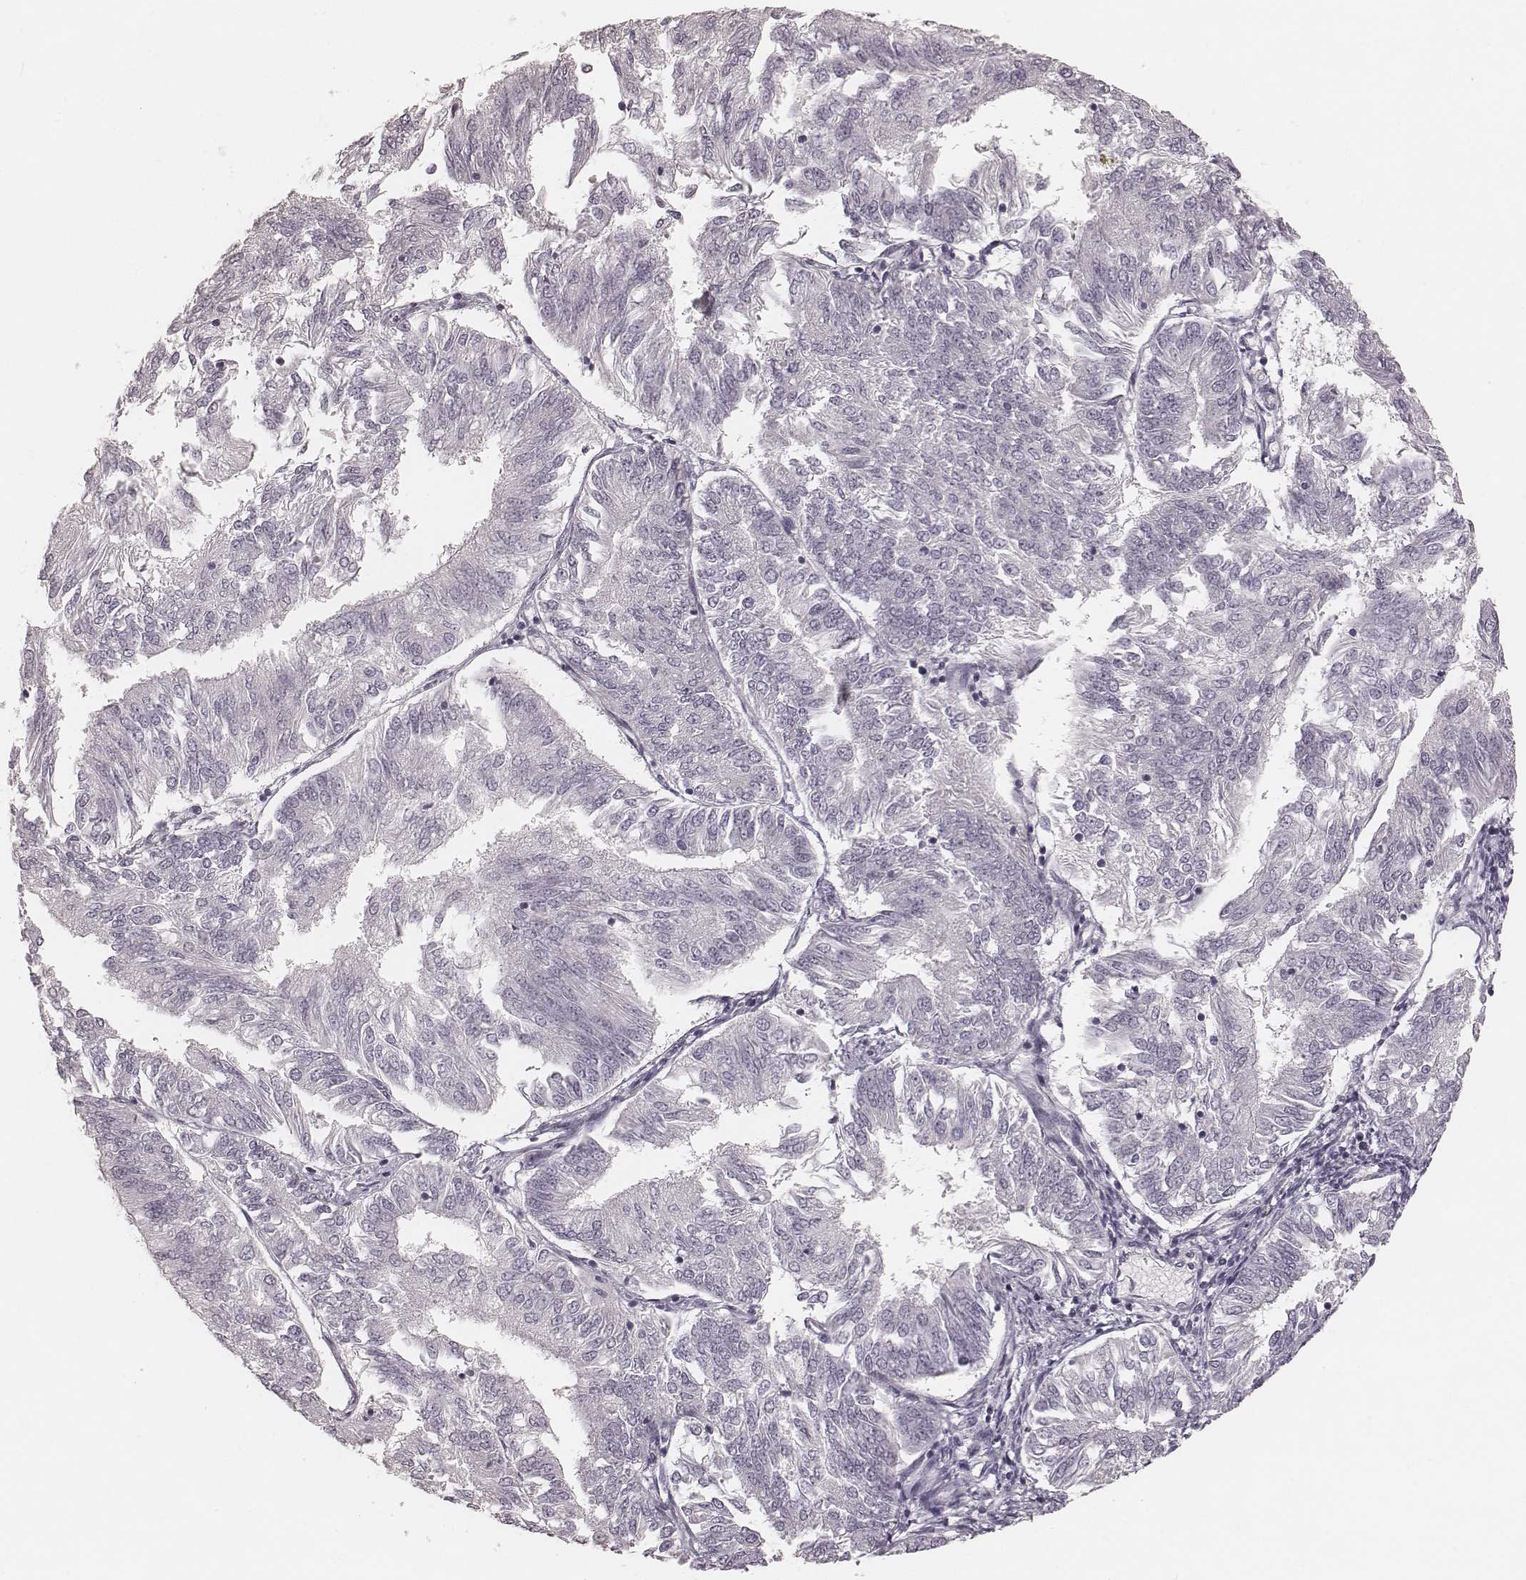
{"staining": {"intensity": "negative", "quantity": "none", "location": "none"}, "tissue": "endometrial cancer", "cell_type": "Tumor cells", "image_type": "cancer", "snomed": [{"axis": "morphology", "description": "Adenocarcinoma, NOS"}, {"axis": "topography", "description": "Endometrium"}], "caption": "Immunohistochemistry (IHC) image of neoplastic tissue: adenocarcinoma (endometrial) stained with DAB (3,3'-diaminobenzidine) displays no significant protein positivity in tumor cells. (Immunohistochemistry (IHC), brightfield microscopy, high magnification).", "gene": "SMIM24", "patient": {"sex": "female", "age": 58}}